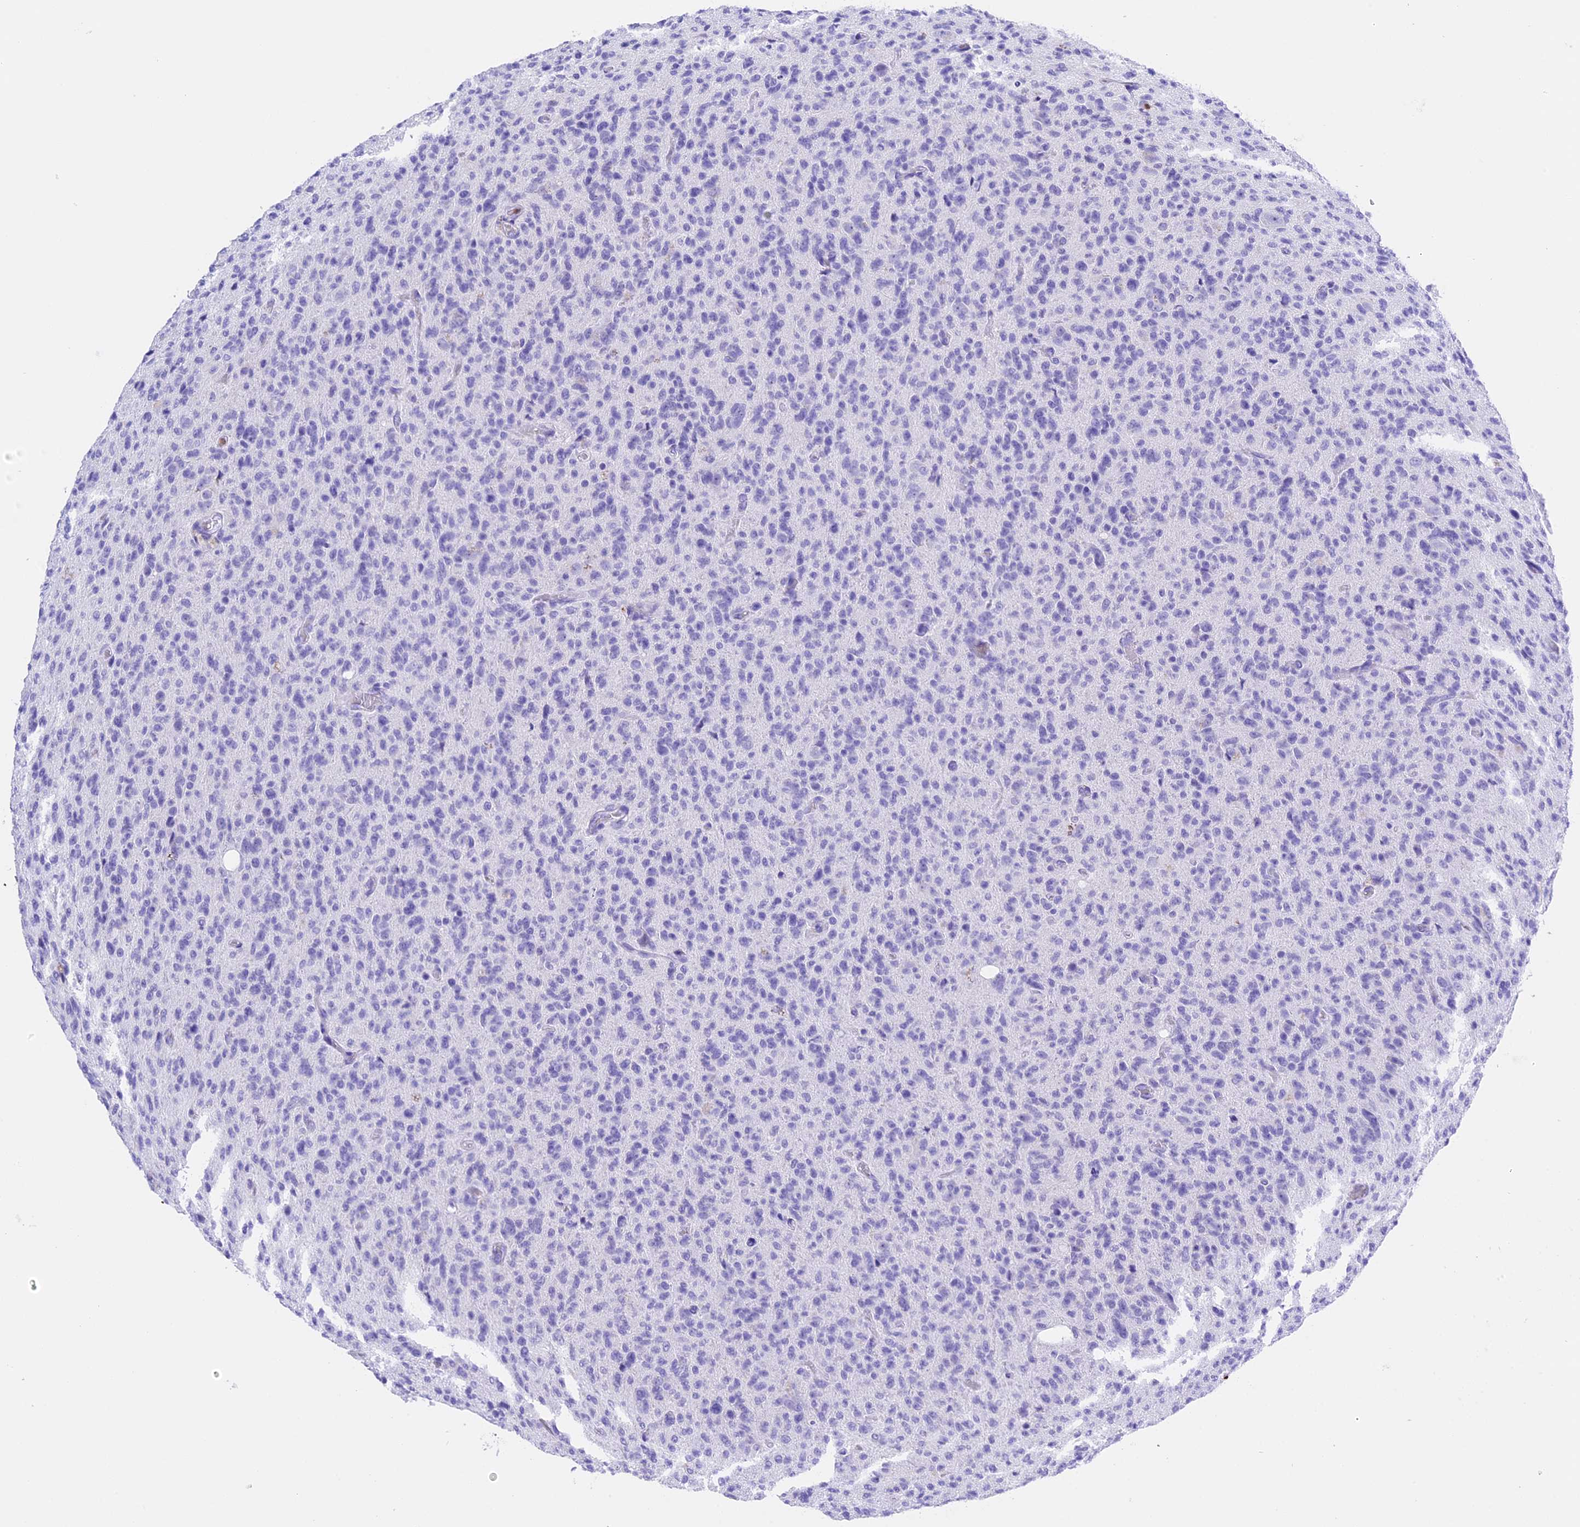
{"staining": {"intensity": "negative", "quantity": "none", "location": "none"}, "tissue": "glioma", "cell_type": "Tumor cells", "image_type": "cancer", "snomed": [{"axis": "morphology", "description": "Glioma, malignant, High grade"}, {"axis": "topography", "description": "Brain"}], "caption": "High-grade glioma (malignant) stained for a protein using IHC shows no positivity tumor cells.", "gene": "CLC", "patient": {"sex": "female", "age": 57}}